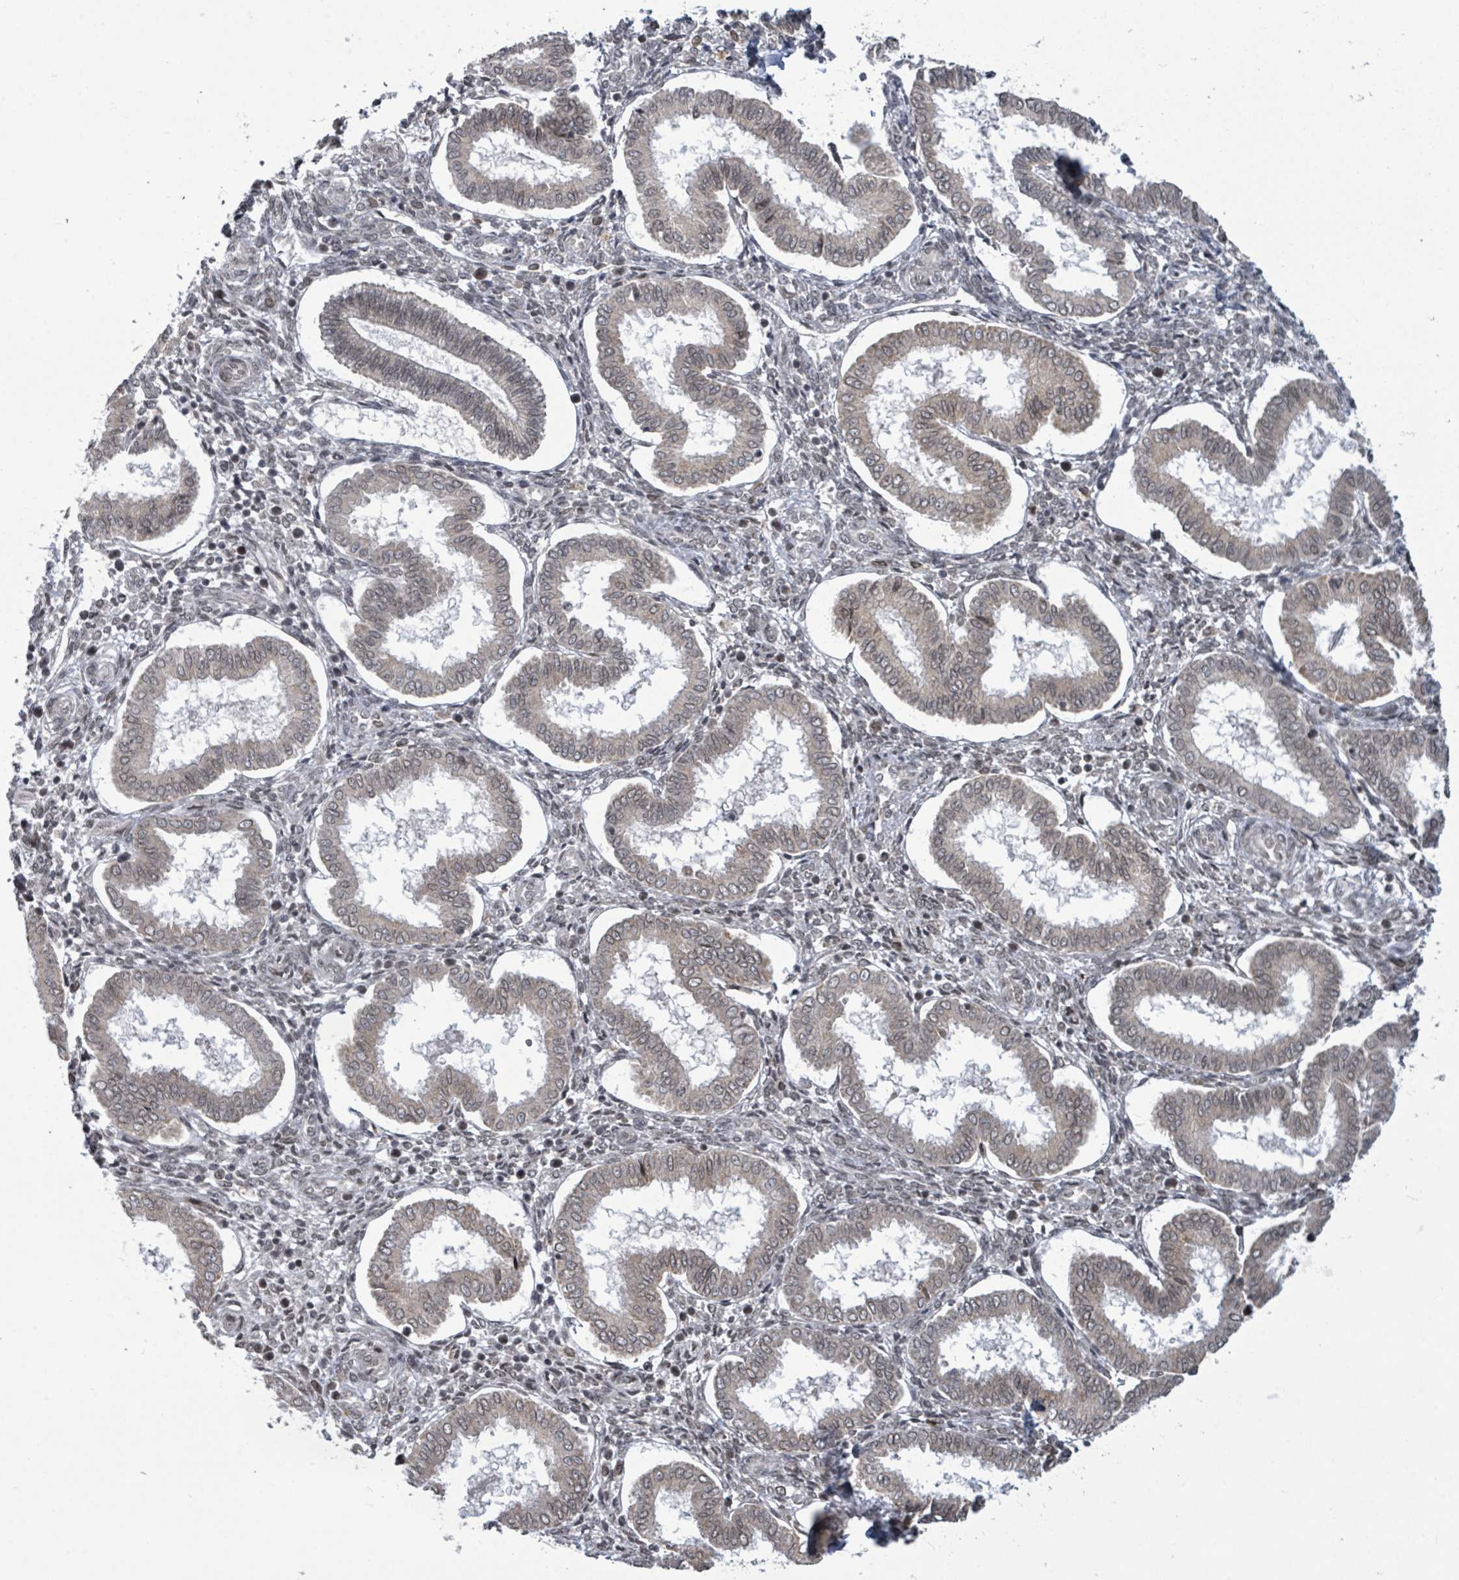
{"staining": {"intensity": "negative", "quantity": "none", "location": "none"}, "tissue": "endometrium", "cell_type": "Cells in endometrial stroma", "image_type": "normal", "snomed": [{"axis": "morphology", "description": "Normal tissue, NOS"}, {"axis": "topography", "description": "Endometrium"}], "caption": "This is a histopathology image of immunohistochemistry (IHC) staining of benign endometrium, which shows no positivity in cells in endometrial stroma.", "gene": "SBF2", "patient": {"sex": "female", "age": 24}}